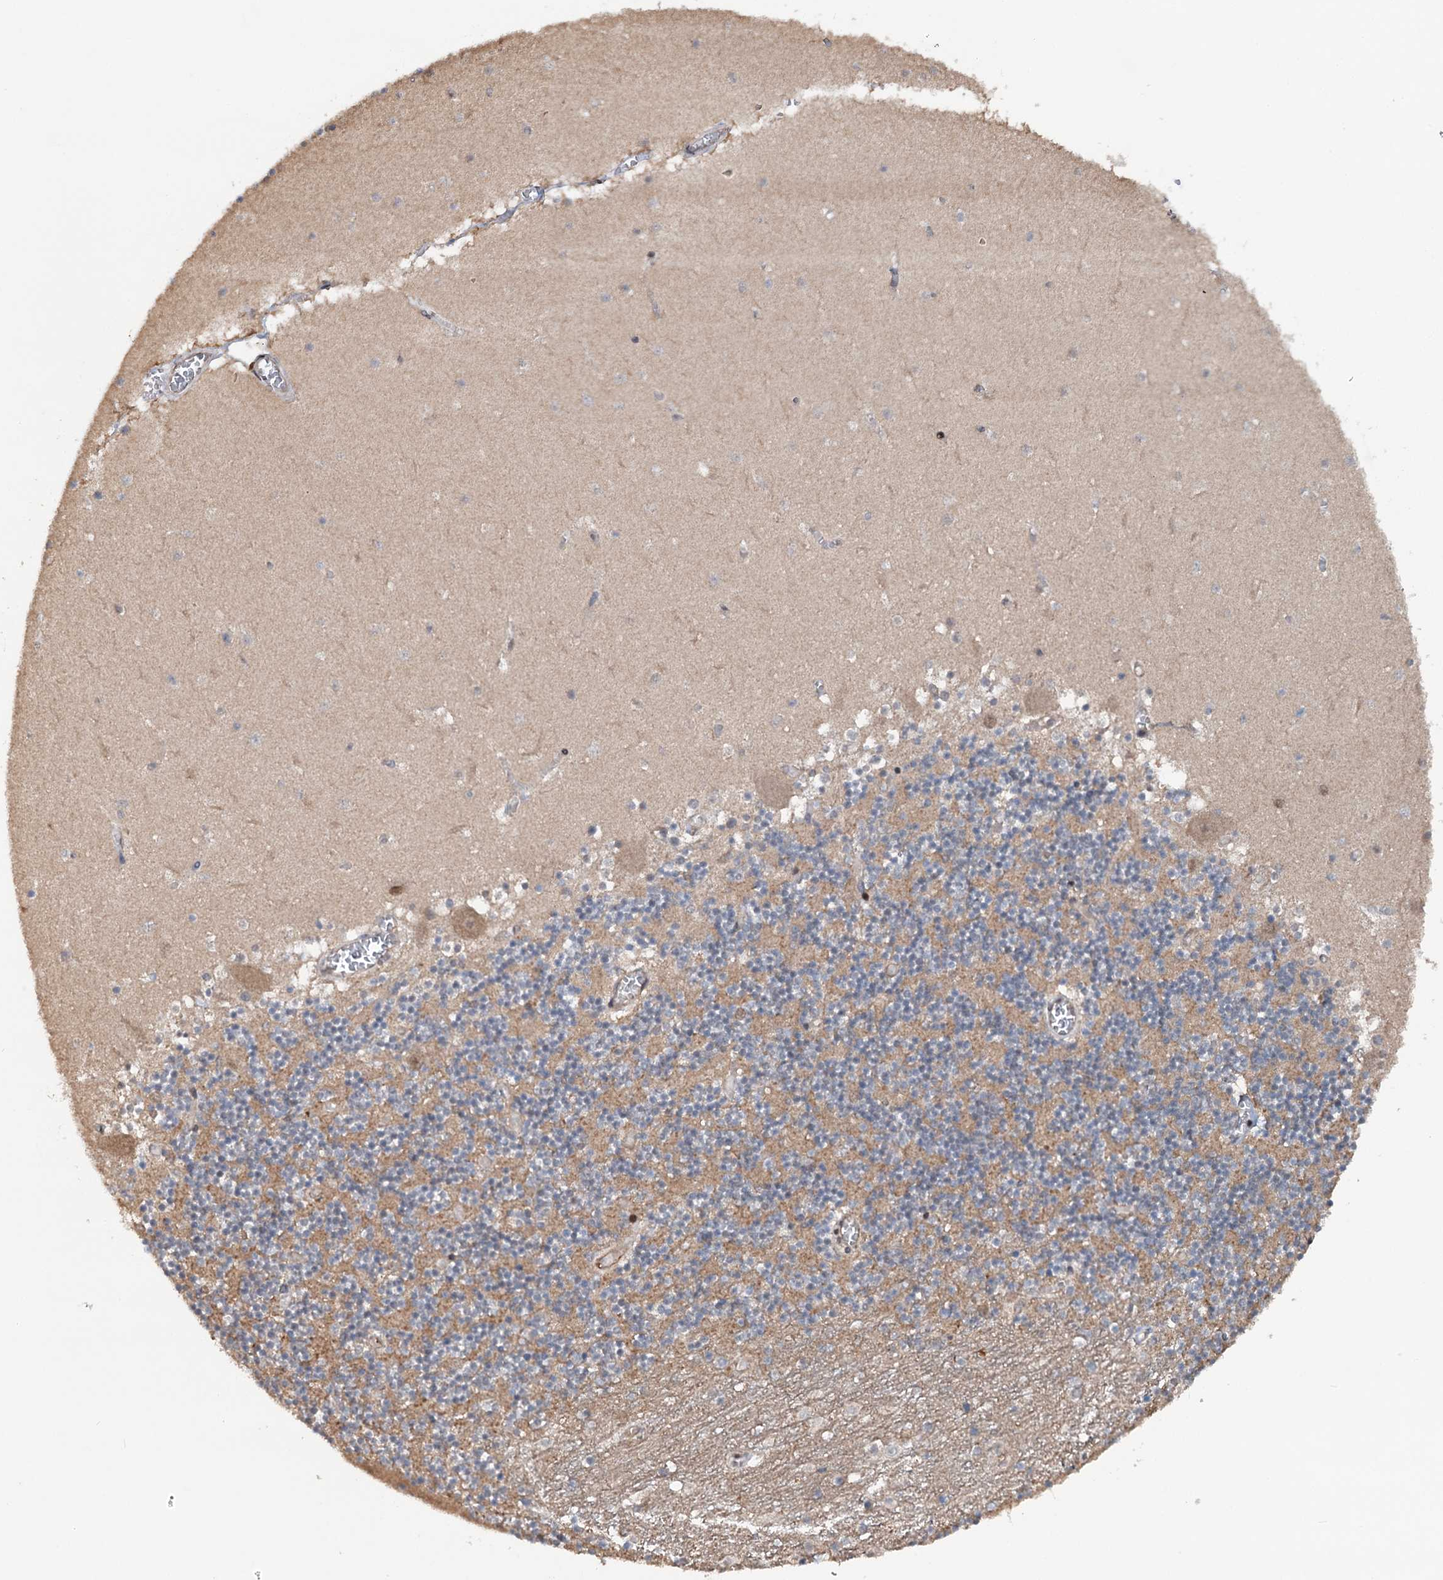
{"staining": {"intensity": "moderate", "quantity": "25%-75%", "location": "cytoplasmic/membranous"}, "tissue": "cerebellum", "cell_type": "Cells in granular layer", "image_type": "normal", "snomed": [{"axis": "morphology", "description": "Normal tissue, NOS"}, {"axis": "topography", "description": "Cerebellum"}], "caption": "A micrograph of human cerebellum stained for a protein displays moderate cytoplasmic/membranous brown staining in cells in granular layer. (DAB (3,3'-diaminobenzidine) = brown stain, brightfield microscopy at high magnification).", "gene": "NCAPD2", "patient": {"sex": "female", "age": 28}}